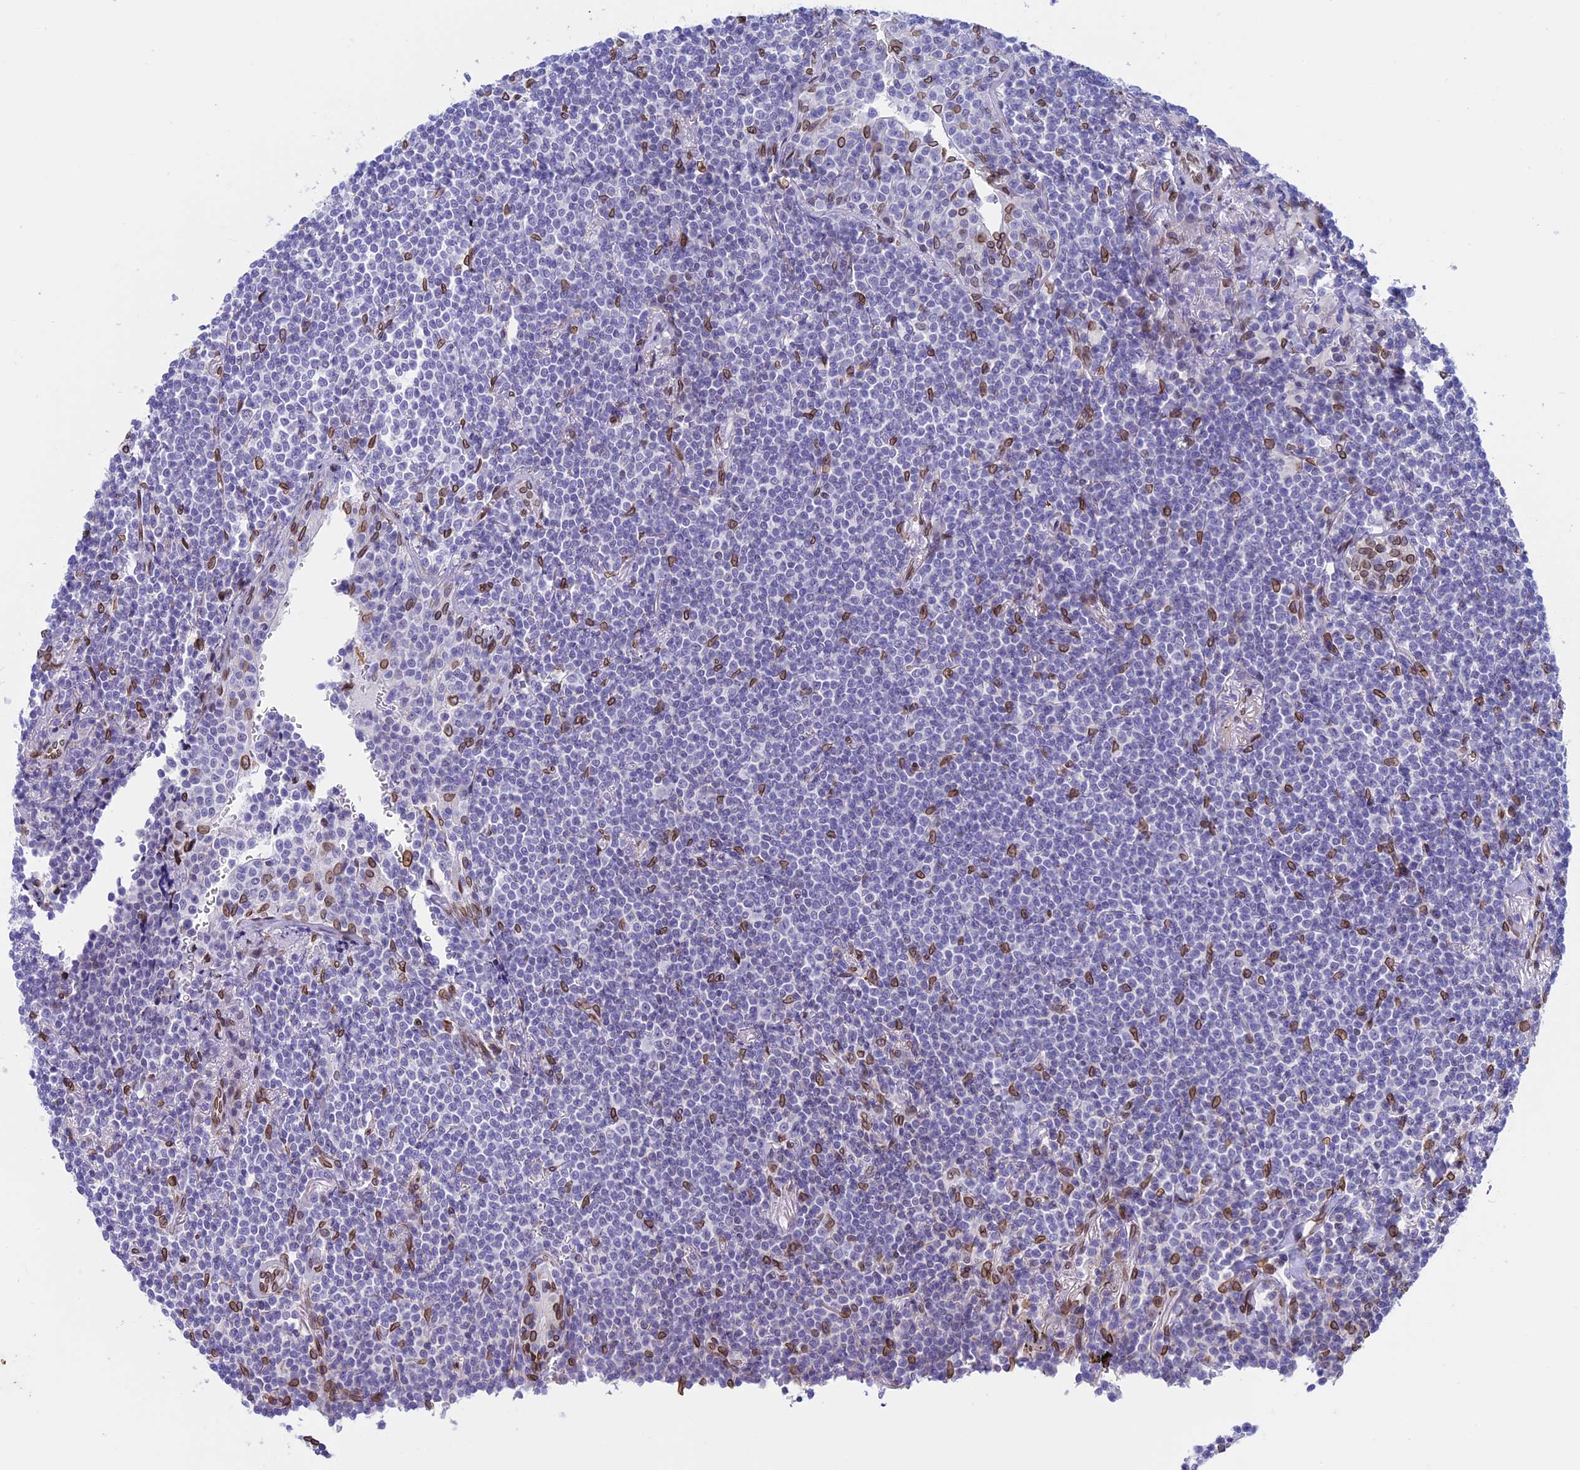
{"staining": {"intensity": "negative", "quantity": "none", "location": "none"}, "tissue": "lymphoma", "cell_type": "Tumor cells", "image_type": "cancer", "snomed": [{"axis": "morphology", "description": "Malignant lymphoma, non-Hodgkin's type, Low grade"}, {"axis": "topography", "description": "Lung"}], "caption": "An immunohistochemistry photomicrograph of lymphoma is shown. There is no staining in tumor cells of lymphoma.", "gene": "TMPRSS7", "patient": {"sex": "female", "age": 71}}